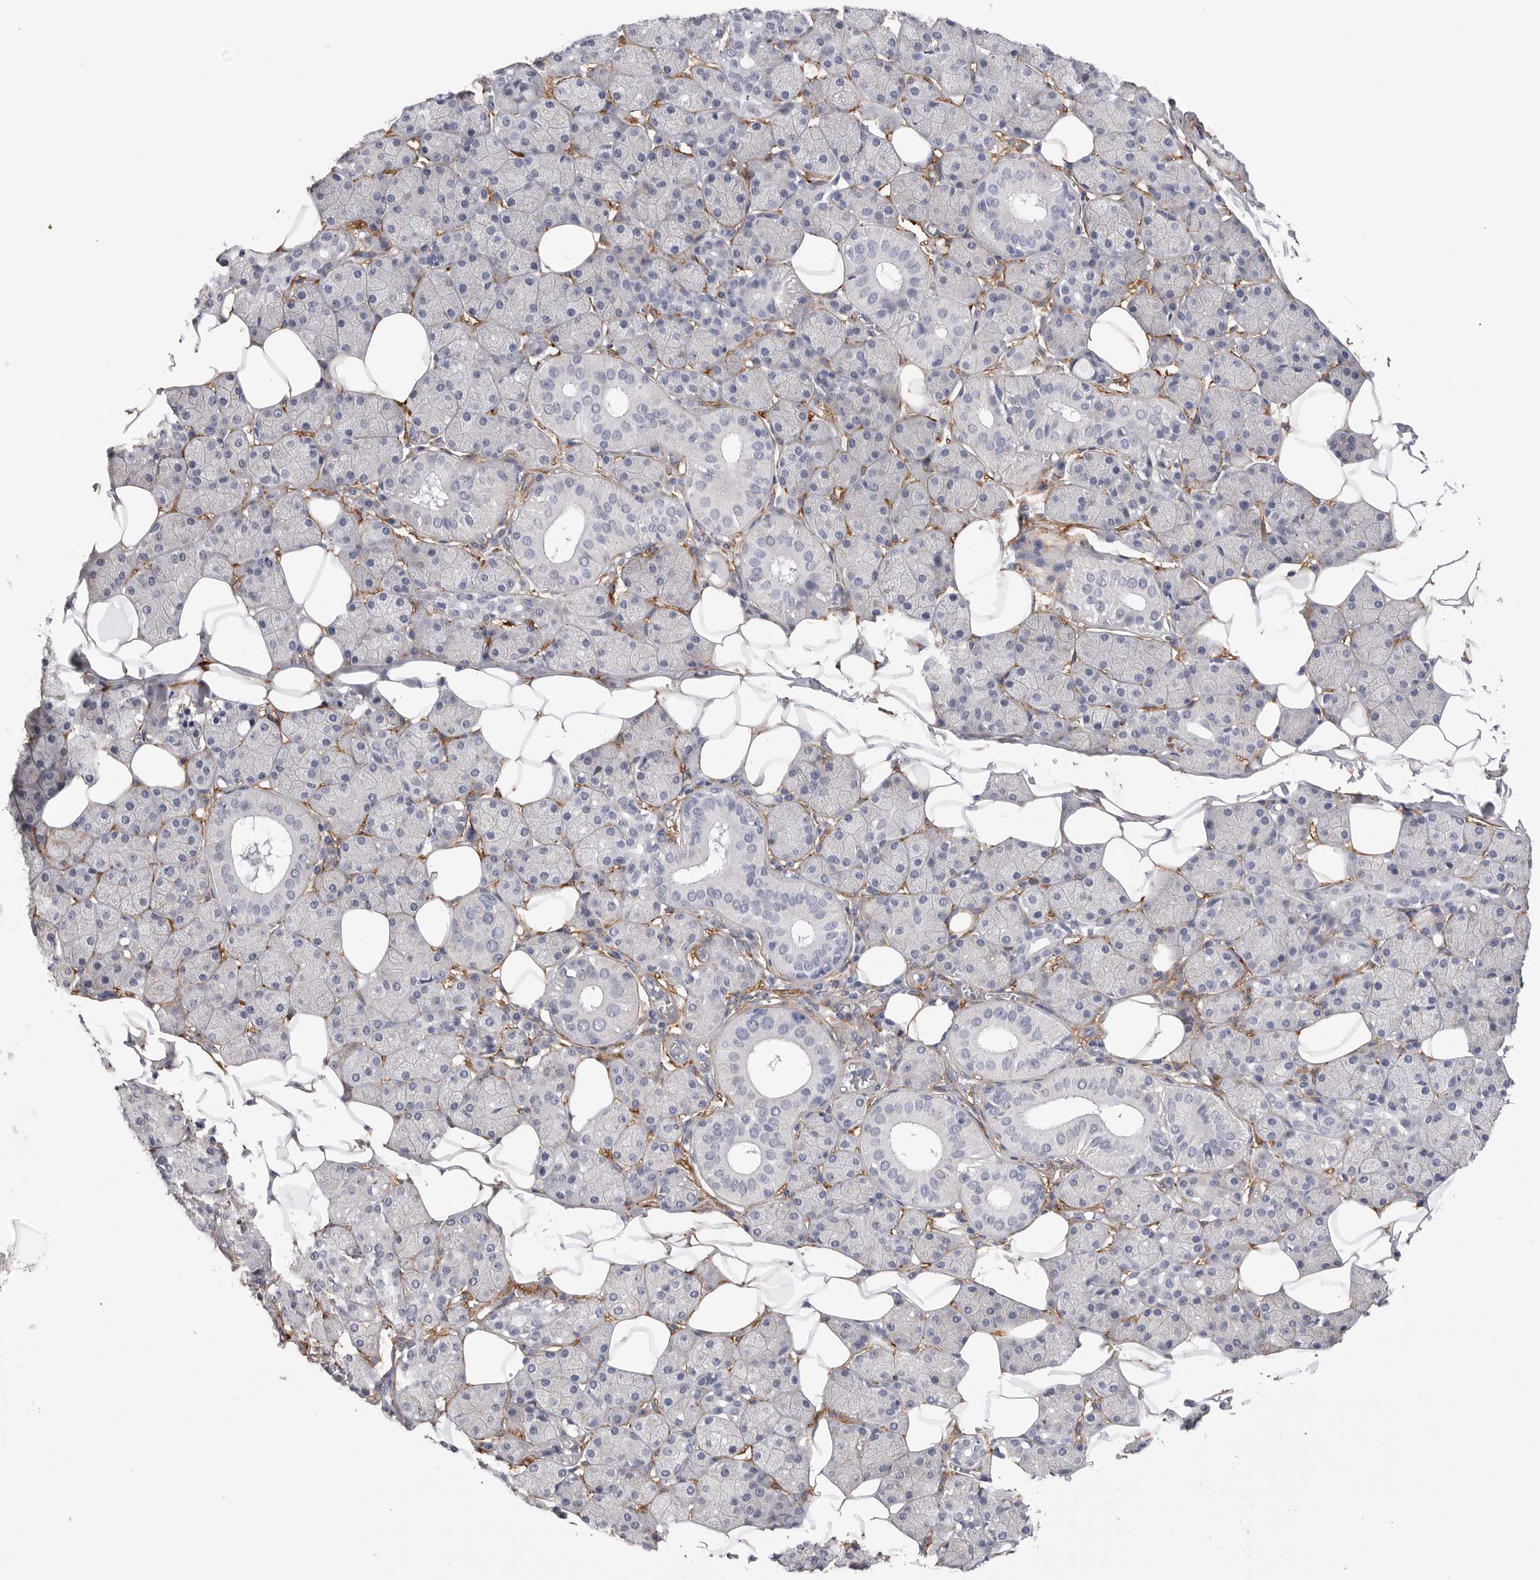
{"staining": {"intensity": "negative", "quantity": "none", "location": "none"}, "tissue": "salivary gland", "cell_type": "Glandular cells", "image_type": "normal", "snomed": [{"axis": "morphology", "description": "Normal tissue, NOS"}, {"axis": "topography", "description": "Salivary gland"}], "caption": "Salivary gland was stained to show a protein in brown. There is no significant staining in glandular cells. Nuclei are stained in blue.", "gene": "AKAP12", "patient": {"sex": "female", "age": 33}}